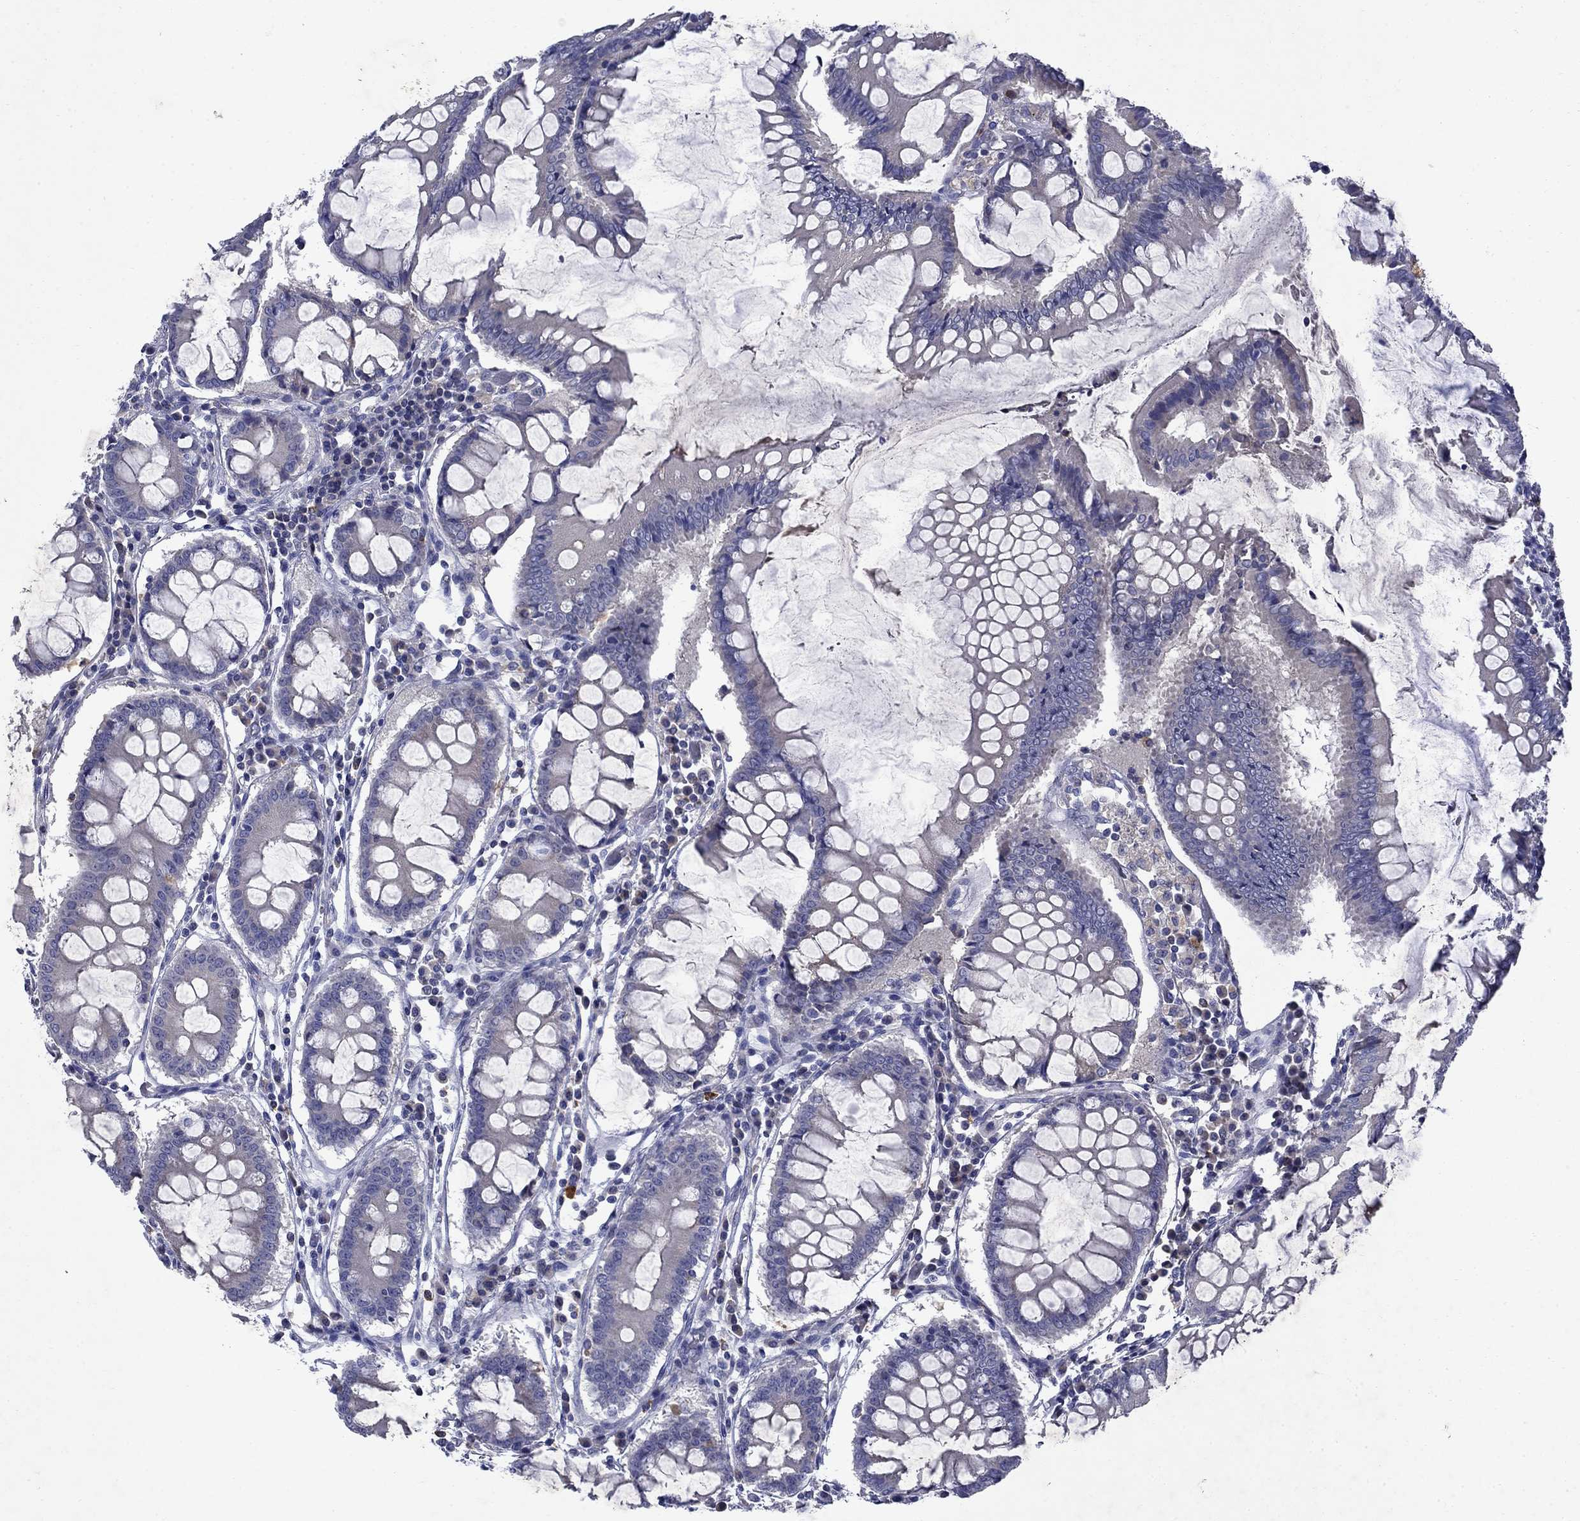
{"staining": {"intensity": "negative", "quantity": "none", "location": "none"}, "tissue": "colorectal cancer", "cell_type": "Tumor cells", "image_type": "cancer", "snomed": [{"axis": "morphology", "description": "Adenocarcinoma, NOS"}, {"axis": "topography", "description": "Colon"}], "caption": "Immunohistochemistry (IHC) image of human colorectal adenocarcinoma stained for a protein (brown), which demonstrates no staining in tumor cells. The staining was performed using DAB (3,3'-diaminobenzidine) to visualize the protein expression in brown, while the nuclei were stained in blue with hematoxylin (Magnification: 20x).", "gene": "STAB2", "patient": {"sex": "female", "age": 82}}